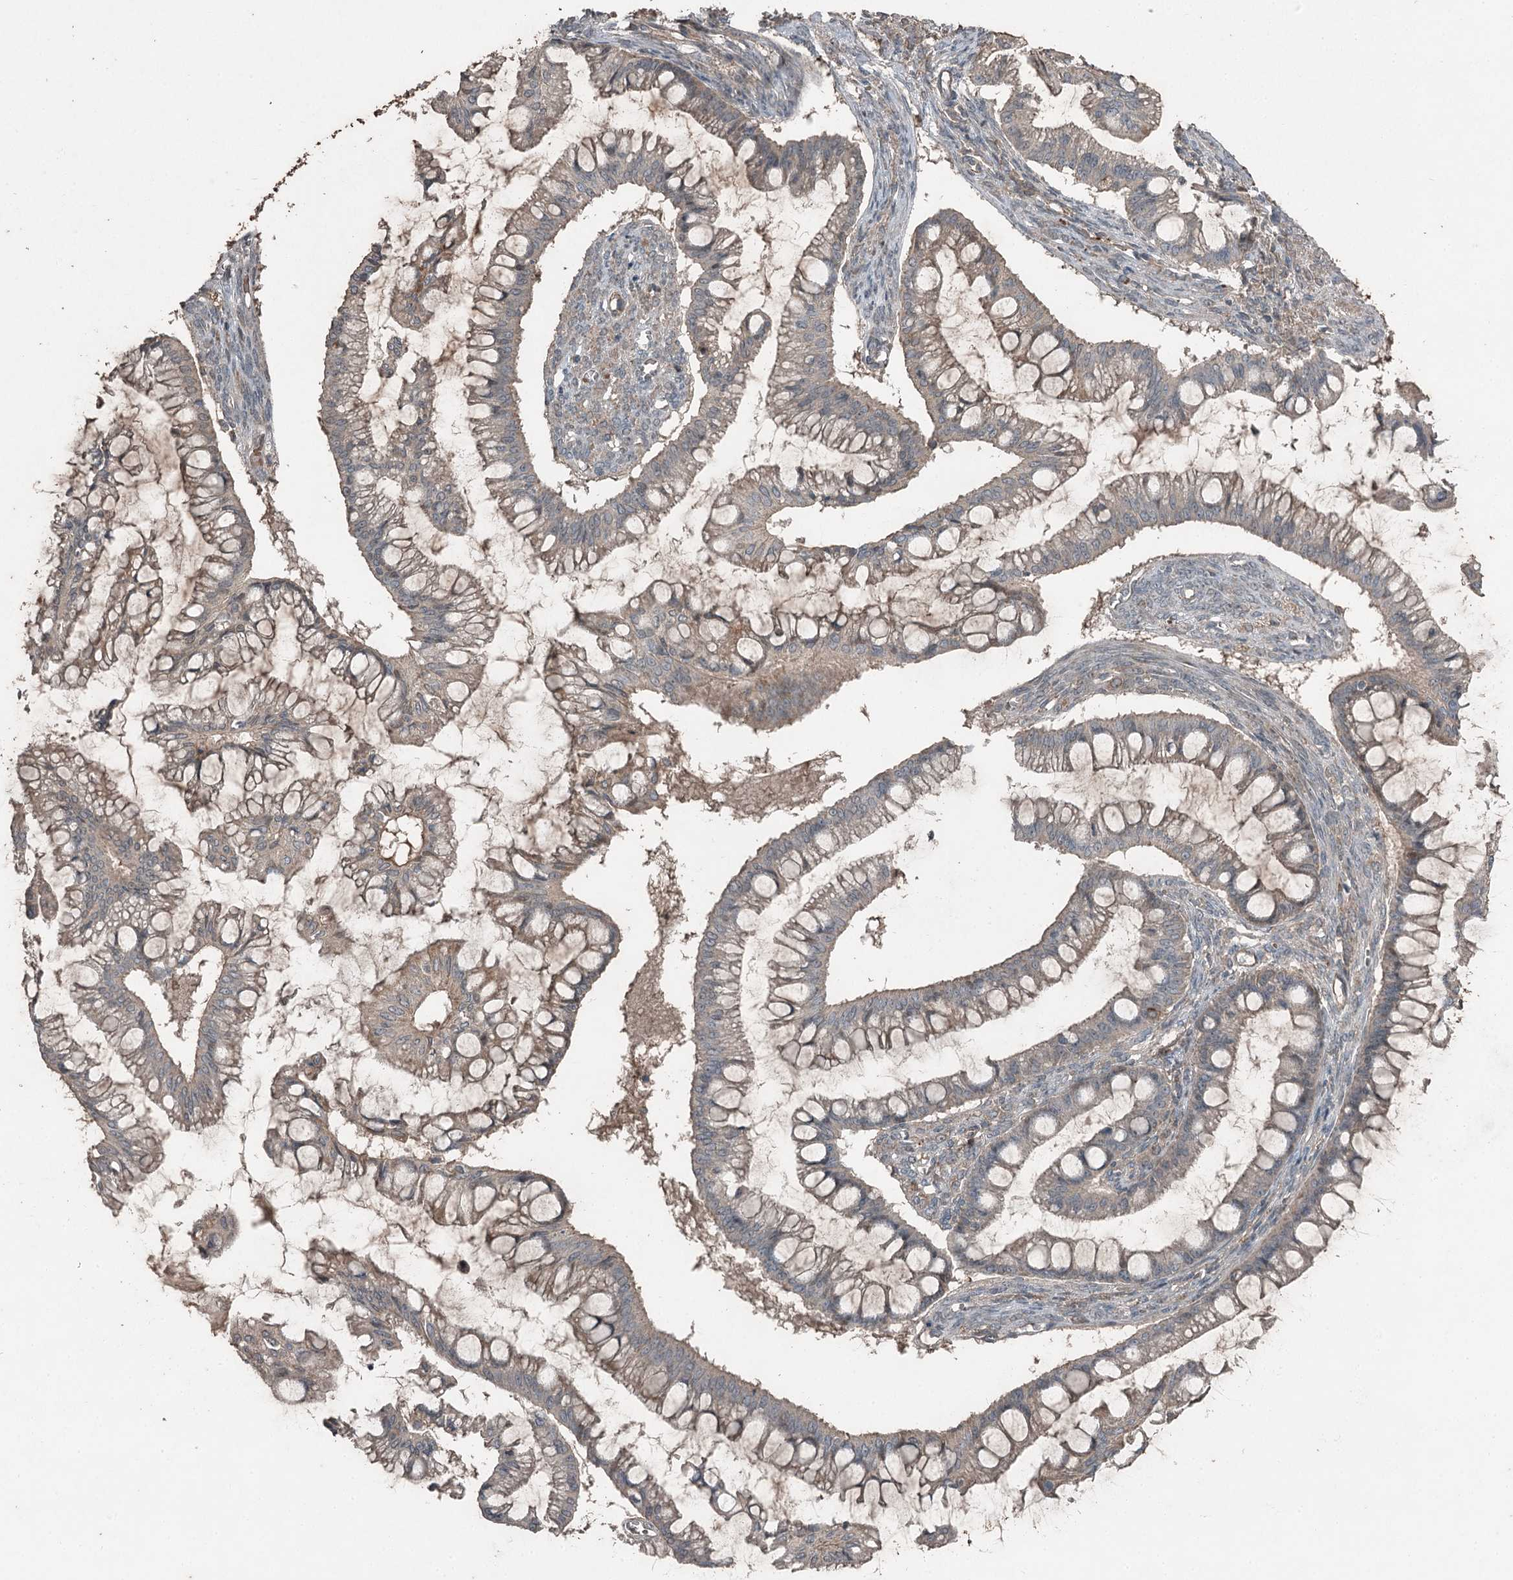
{"staining": {"intensity": "weak", "quantity": "<25%", "location": "cytoplasmic/membranous"}, "tissue": "ovarian cancer", "cell_type": "Tumor cells", "image_type": "cancer", "snomed": [{"axis": "morphology", "description": "Cystadenocarcinoma, mucinous, NOS"}, {"axis": "topography", "description": "Ovary"}], "caption": "Tumor cells are negative for protein expression in human ovarian cancer (mucinous cystadenocarcinoma).", "gene": "SLC39A8", "patient": {"sex": "female", "age": 73}}